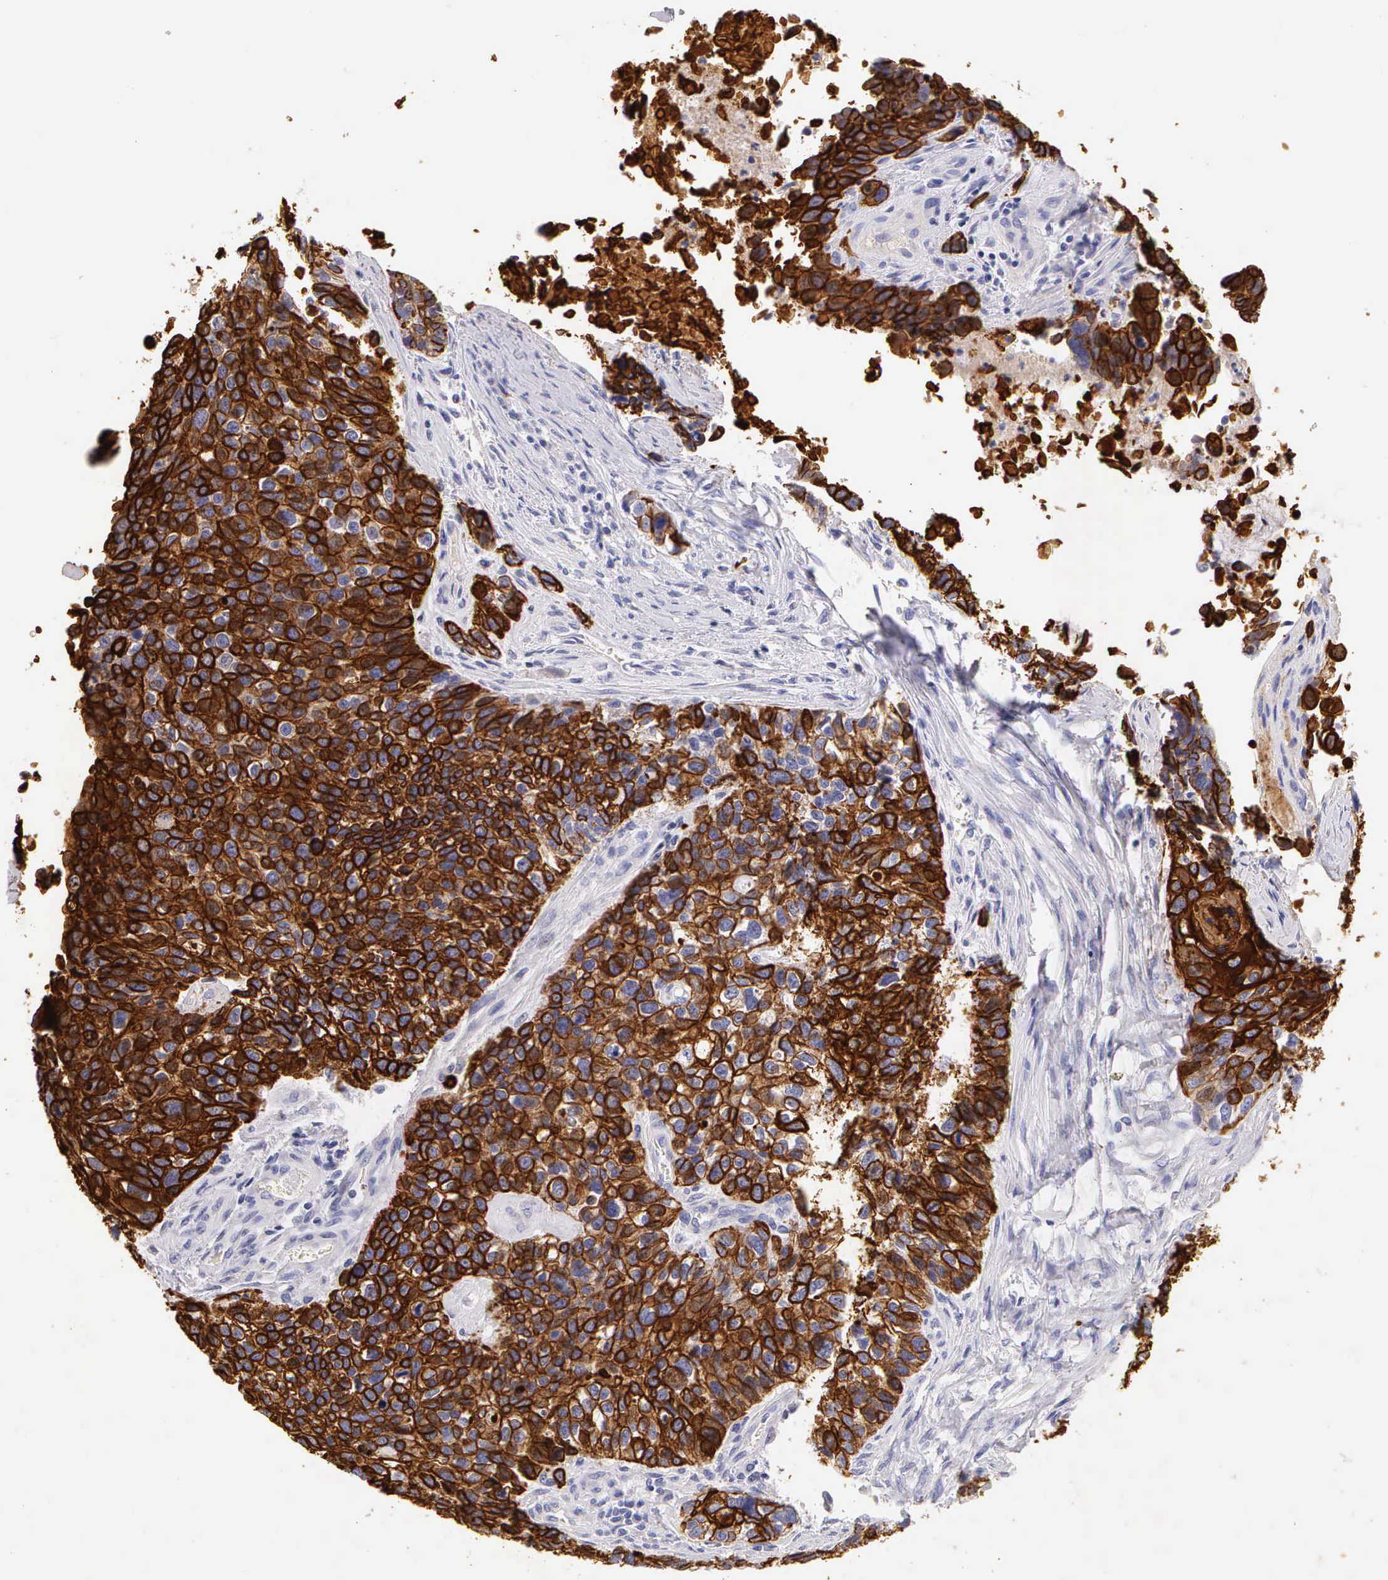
{"staining": {"intensity": "strong", "quantity": ">75%", "location": "cytoplasmic/membranous"}, "tissue": "lung cancer", "cell_type": "Tumor cells", "image_type": "cancer", "snomed": [{"axis": "morphology", "description": "Squamous cell carcinoma, NOS"}, {"axis": "topography", "description": "Lymph node"}, {"axis": "topography", "description": "Lung"}], "caption": "IHC of human lung cancer displays high levels of strong cytoplasmic/membranous staining in about >75% of tumor cells.", "gene": "KRT17", "patient": {"sex": "male", "age": 74}}